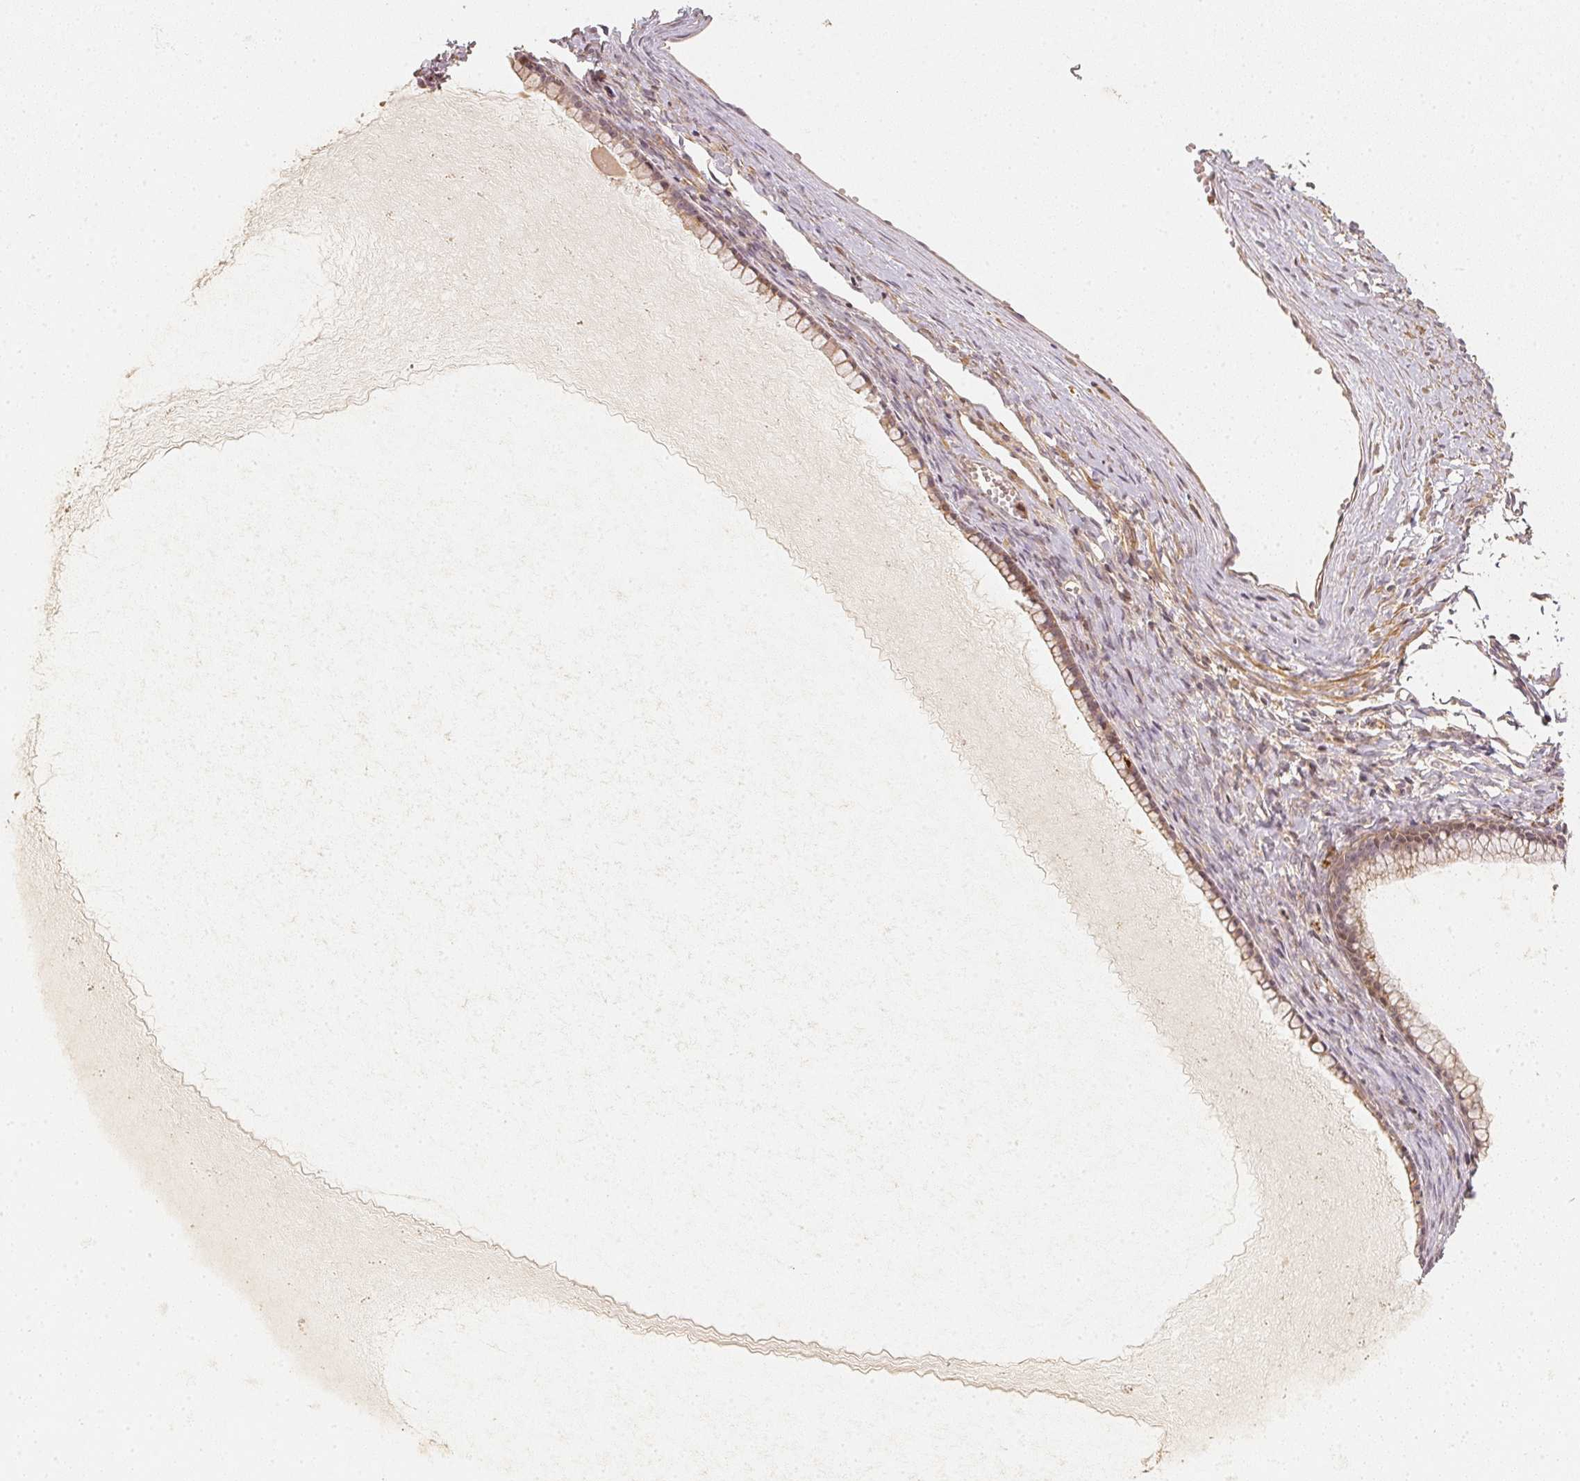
{"staining": {"intensity": "negative", "quantity": "none", "location": "none"}, "tissue": "ovarian cancer", "cell_type": "Tumor cells", "image_type": "cancer", "snomed": [{"axis": "morphology", "description": "Cystadenocarcinoma, mucinous, NOS"}, {"axis": "topography", "description": "Ovary"}], "caption": "Protein analysis of mucinous cystadenocarcinoma (ovarian) displays no significant expression in tumor cells.", "gene": "SERPINE1", "patient": {"sex": "female", "age": 41}}